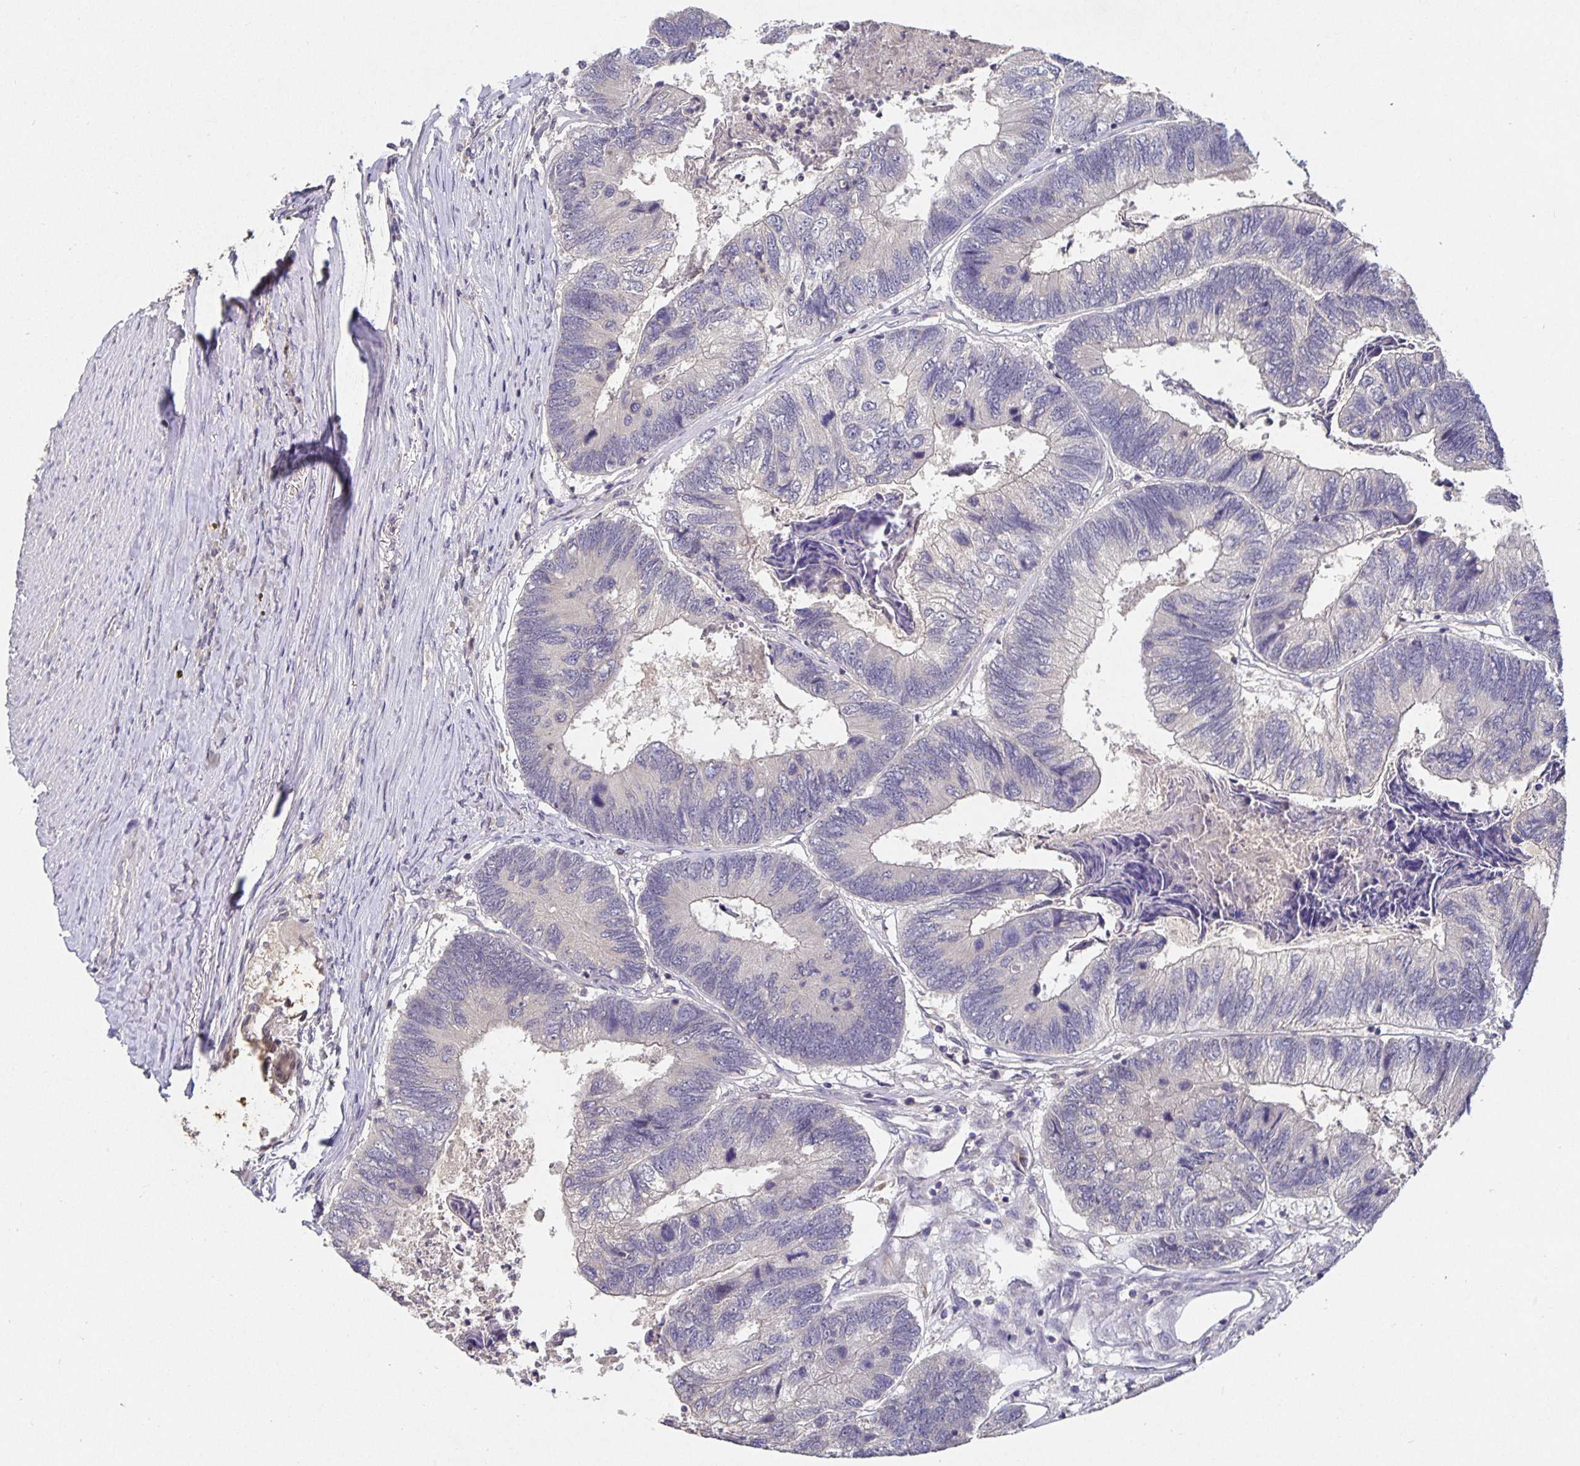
{"staining": {"intensity": "negative", "quantity": "none", "location": "none"}, "tissue": "colorectal cancer", "cell_type": "Tumor cells", "image_type": "cancer", "snomed": [{"axis": "morphology", "description": "Adenocarcinoma, NOS"}, {"axis": "topography", "description": "Colon"}], "caption": "Tumor cells are negative for brown protein staining in colorectal cancer.", "gene": "HEPN1", "patient": {"sex": "female", "age": 67}}